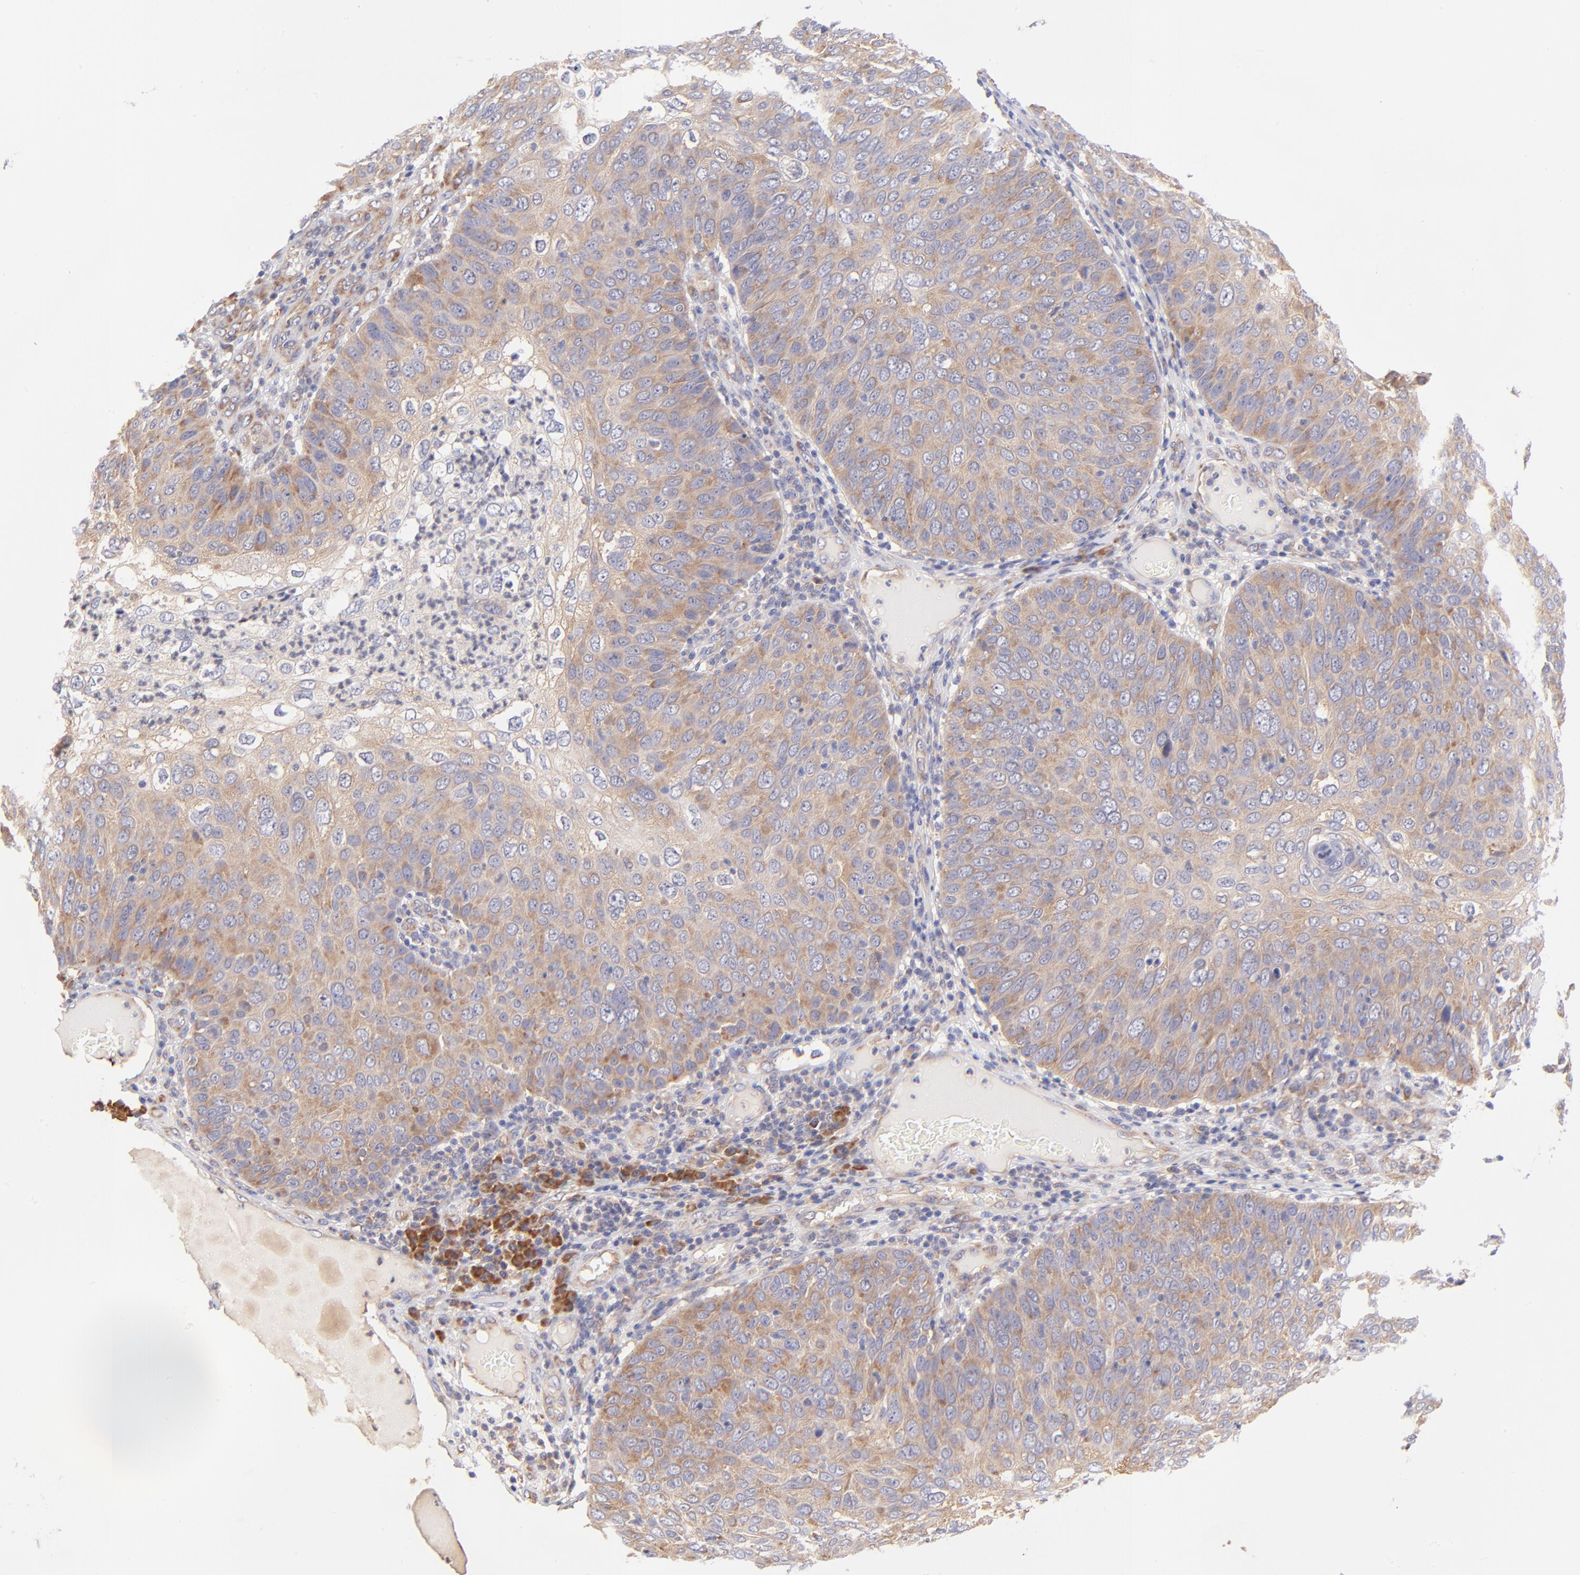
{"staining": {"intensity": "moderate", "quantity": ">75%", "location": "cytoplasmic/membranous"}, "tissue": "skin cancer", "cell_type": "Tumor cells", "image_type": "cancer", "snomed": [{"axis": "morphology", "description": "Squamous cell carcinoma, NOS"}, {"axis": "topography", "description": "Skin"}], "caption": "There is medium levels of moderate cytoplasmic/membranous expression in tumor cells of skin cancer, as demonstrated by immunohistochemical staining (brown color).", "gene": "RPL11", "patient": {"sex": "male", "age": 87}}